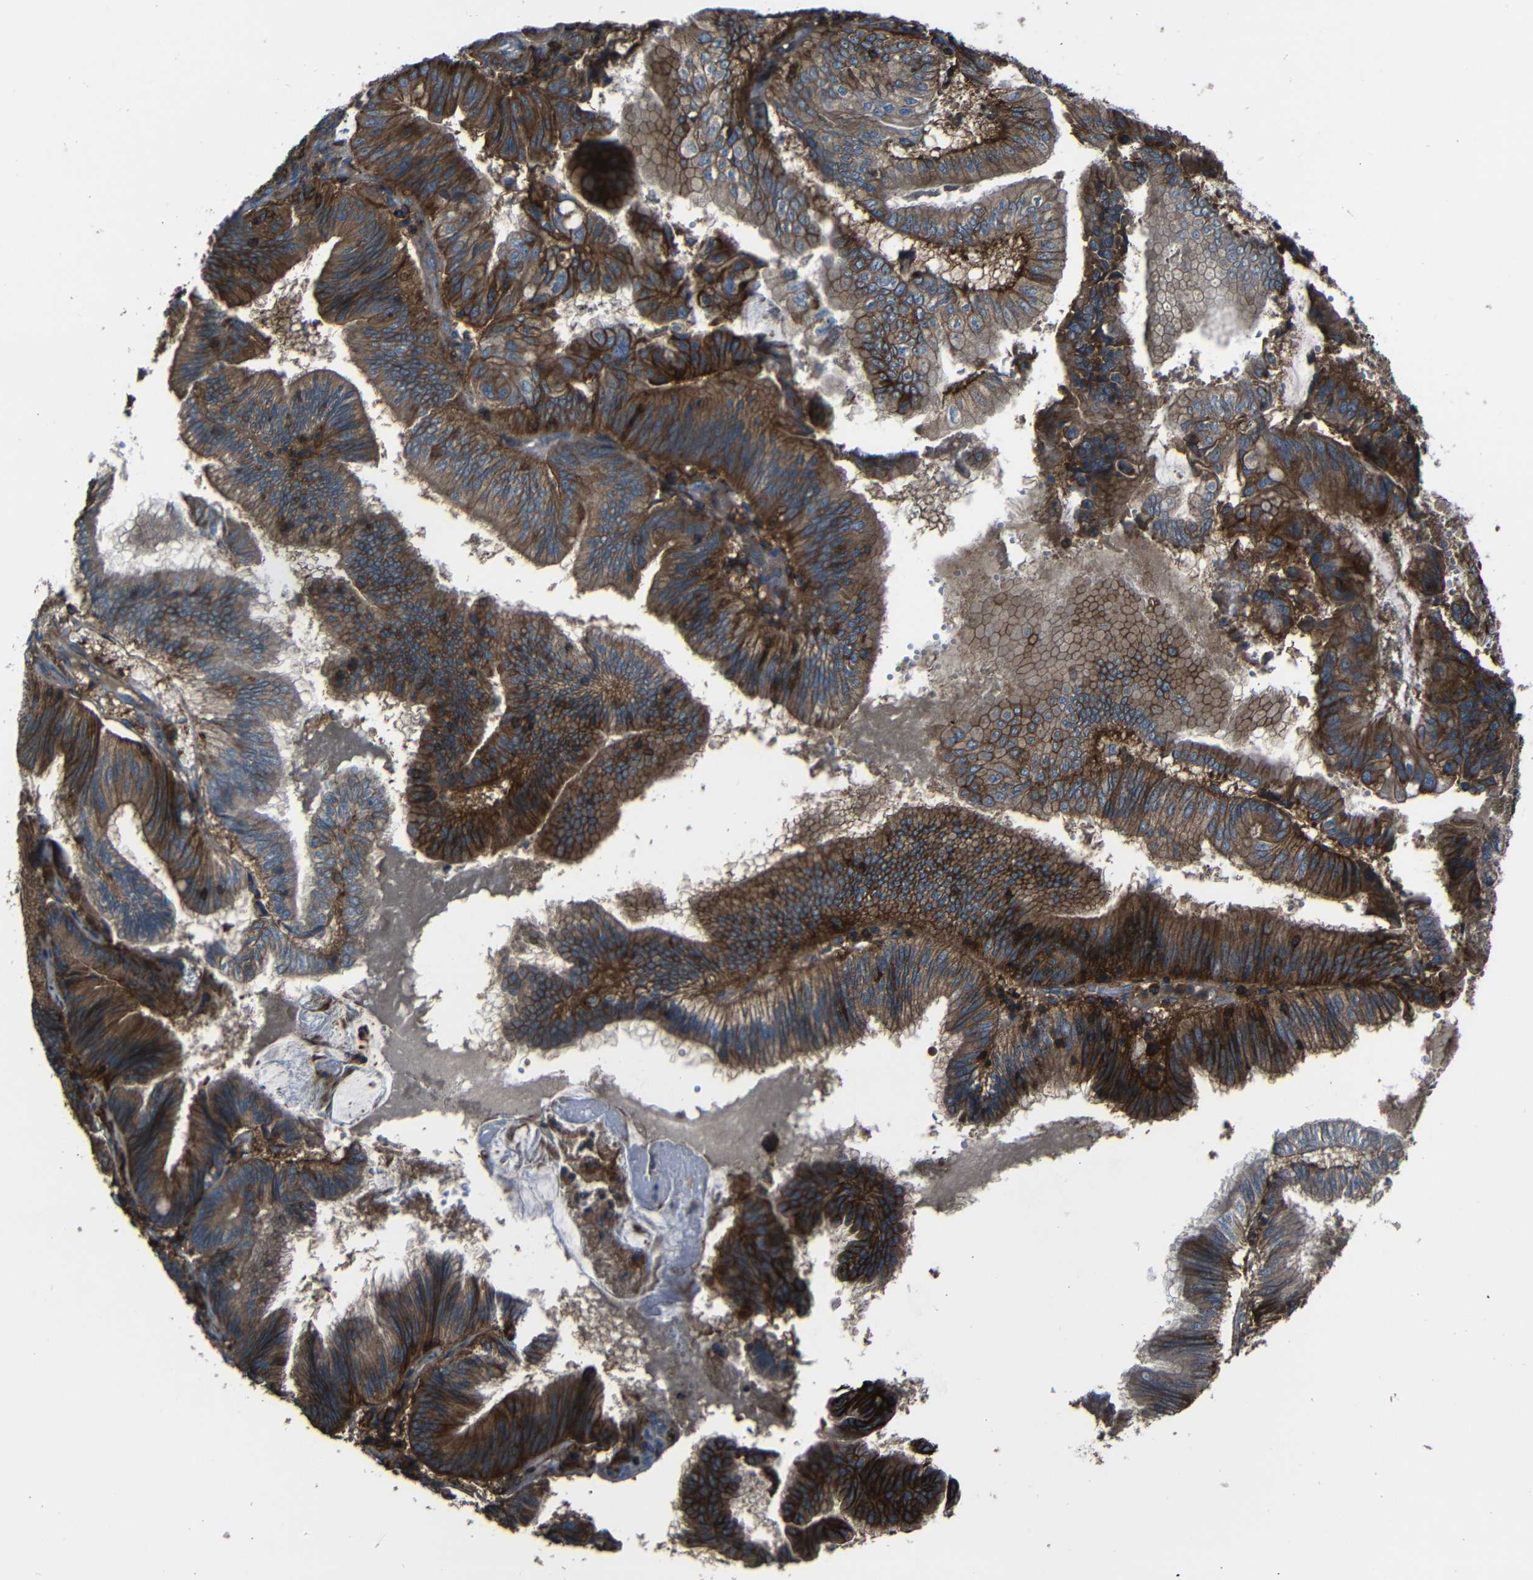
{"staining": {"intensity": "strong", "quantity": ">75%", "location": "cytoplasmic/membranous"}, "tissue": "pancreatic cancer", "cell_type": "Tumor cells", "image_type": "cancer", "snomed": [{"axis": "morphology", "description": "Adenocarcinoma, NOS"}, {"axis": "topography", "description": "Pancreas"}], "caption": "The immunohistochemical stain highlights strong cytoplasmic/membranous expression in tumor cells of pancreatic cancer tissue.", "gene": "ADGRE5", "patient": {"sex": "male", "age": 82}}